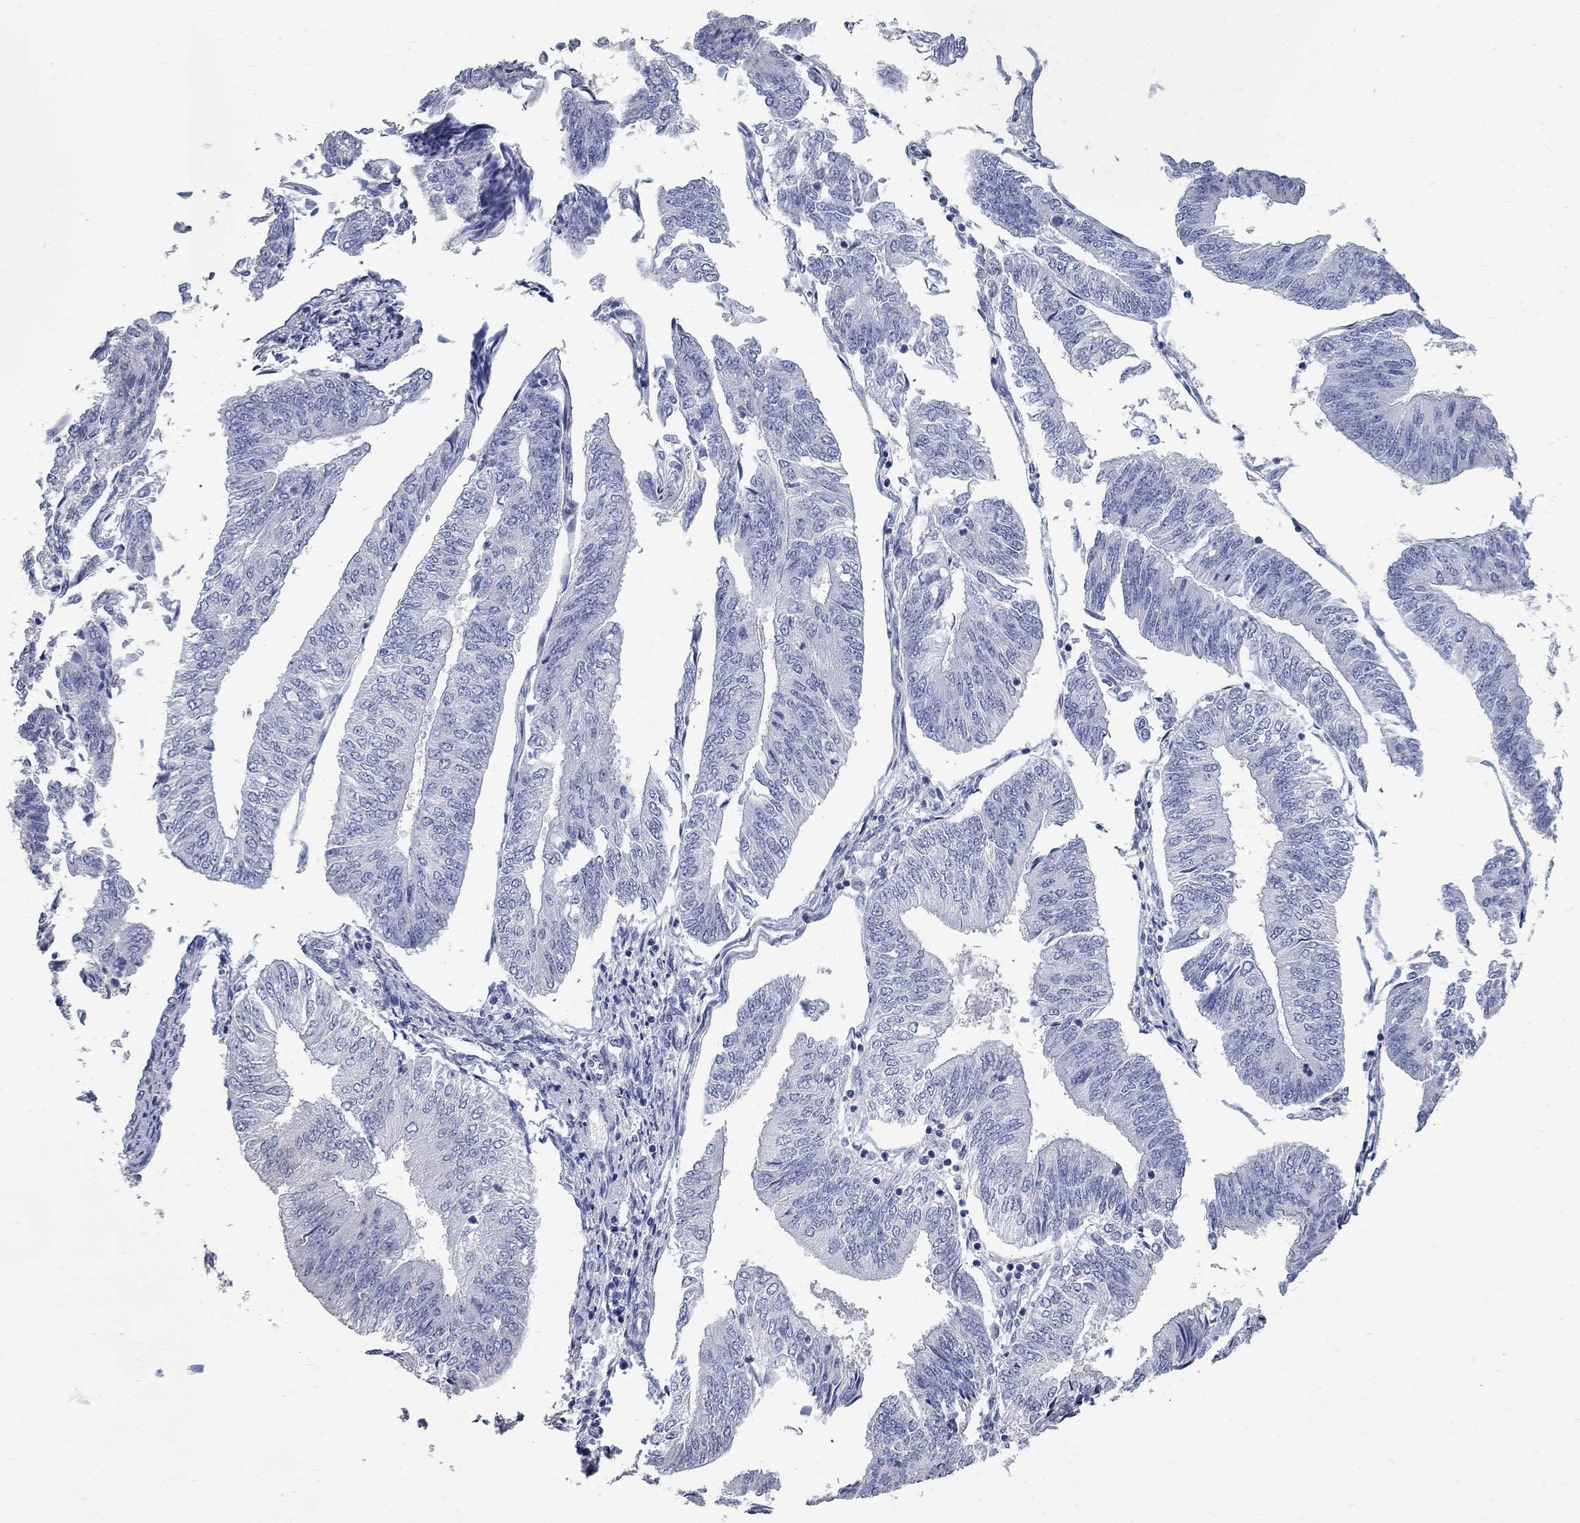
{"staining": {"intensity": "negative", "quantity": "none", "location": "none"}, "tissue": "endometrial cancer", "cell_type": "Tumor cells", "image_type": "cancer", "snomed": [{"axis": "morphology", "description": "Adenocarcinoma, NOS"}, {"axis": "topography", "description": "Endometrium"}], "caption": "Immunohistochemistry of adenocarcinoma (endometrial) shows no positivity in tumor cells.", "gene": "BPIFB1", "patient": {"sex": "female", "age": 58}}